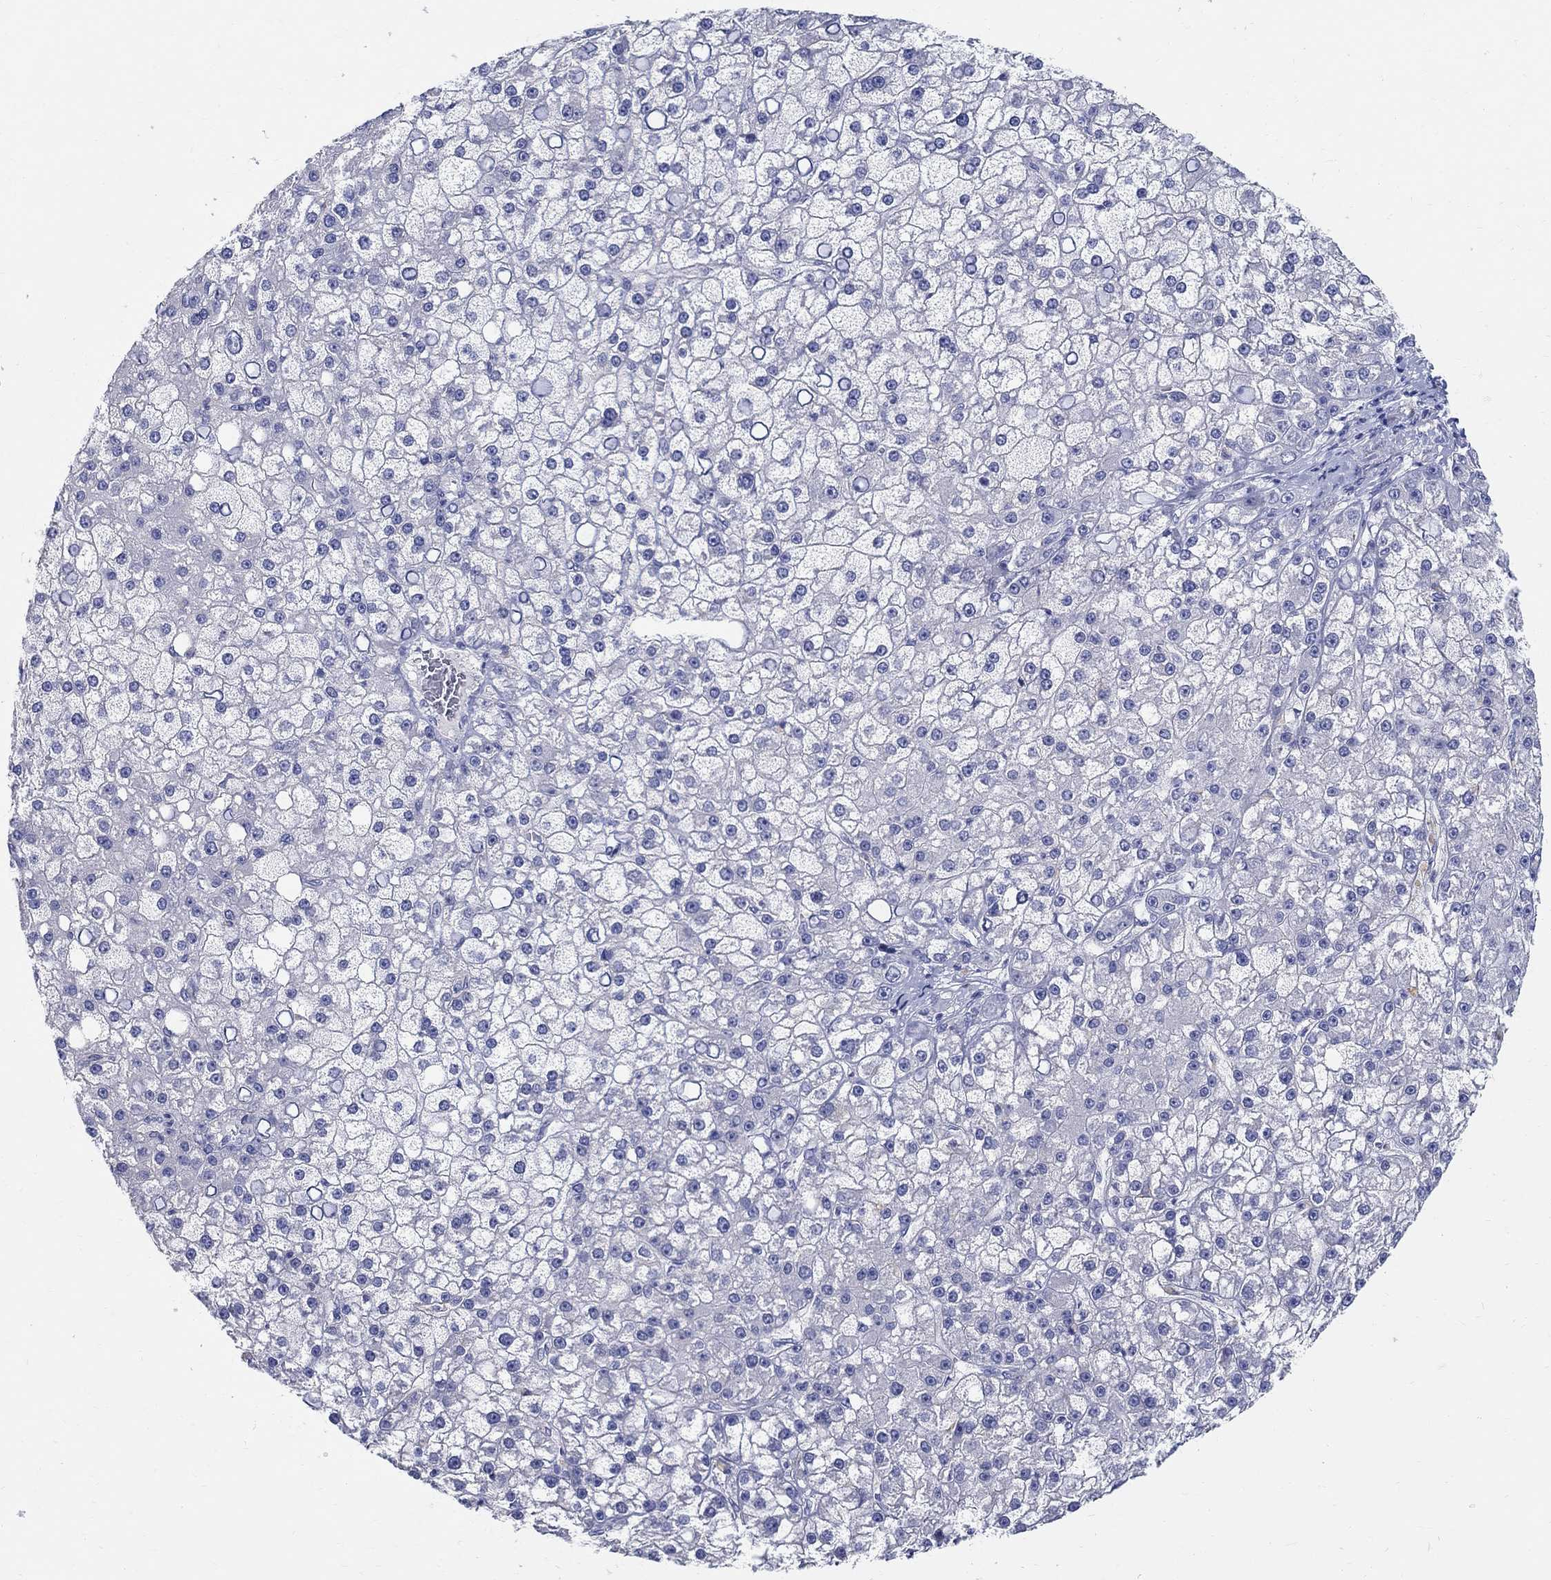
{"staining": {"intensity": "negative", "quantity": "none", "location": "none"}, "tissue": "liver cancer", "cell_type": "Tumor cells", "image_type": "cancer", "snomed": [{"axis": "morphology", "description": "Carcinoma, Hepatocellular, NOS"}, {"axis": "topography", "description": "Liver"}], "caption": "Tumor cells show no significant expression in liver cancer (hepatocellular carcinoma). (DAB (3,3'-diaminobenzidine) IHC, high magnification).", "gene": "SOX2", "patient": {"sex": "male", "age": 67}}